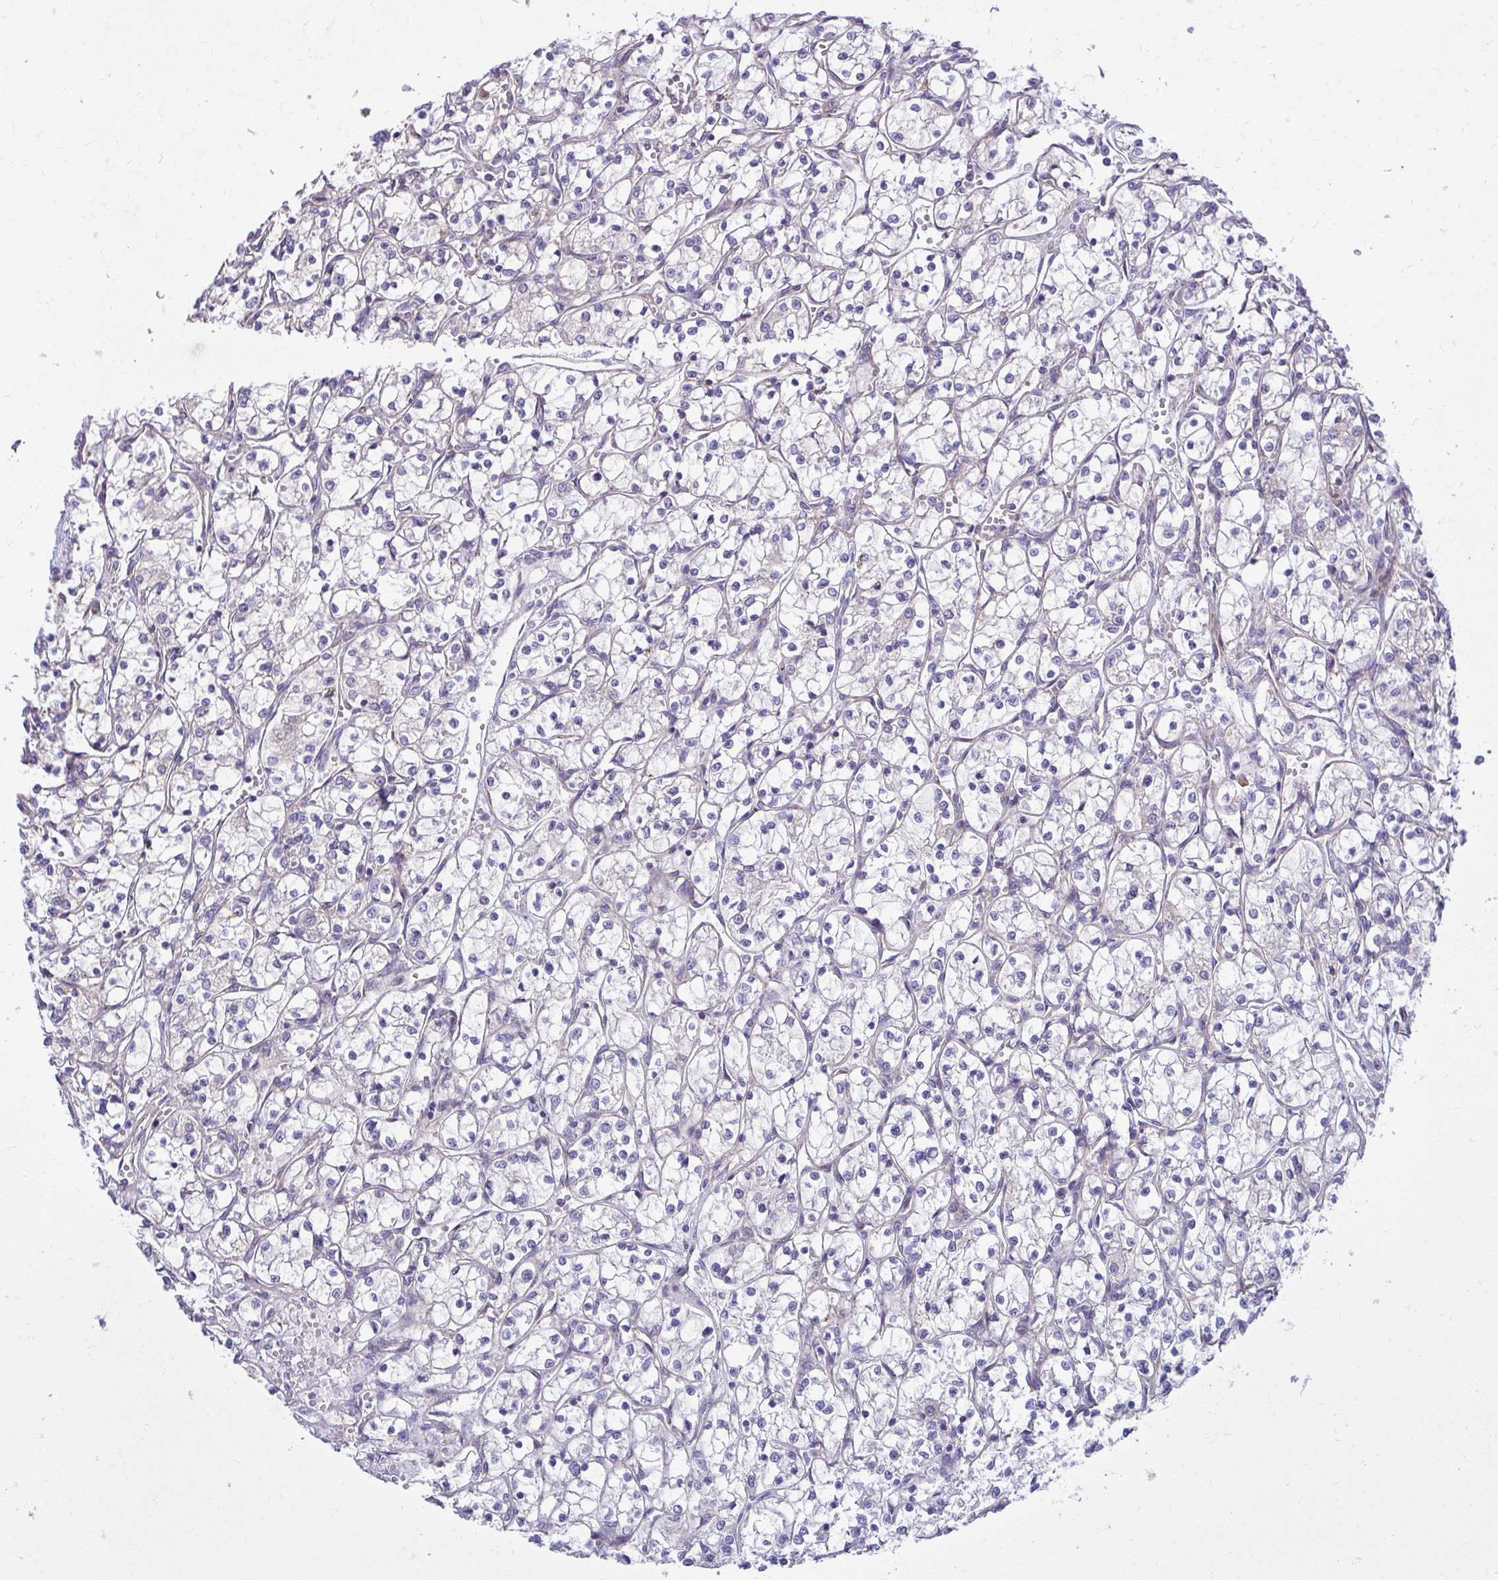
{"staining": {"intensity": "negative", "quantity": "none", "location": "none"}, "tissue": "renal cancer", "cell_type": "Tumor cells", "image_type": "cancer", "snomed": [{"axis": "morphology", "description": "Adenocarcinoma, NOS"}, {"axis": "topography", "description": "Kidney"}], "caption": "Human adenocarcinoma (renal) stained for a protein using immunohistochemistry shows no staining in tumor cells.", "gene": "GPRIN3", "patient": {"sex": "female", "age": 69}}